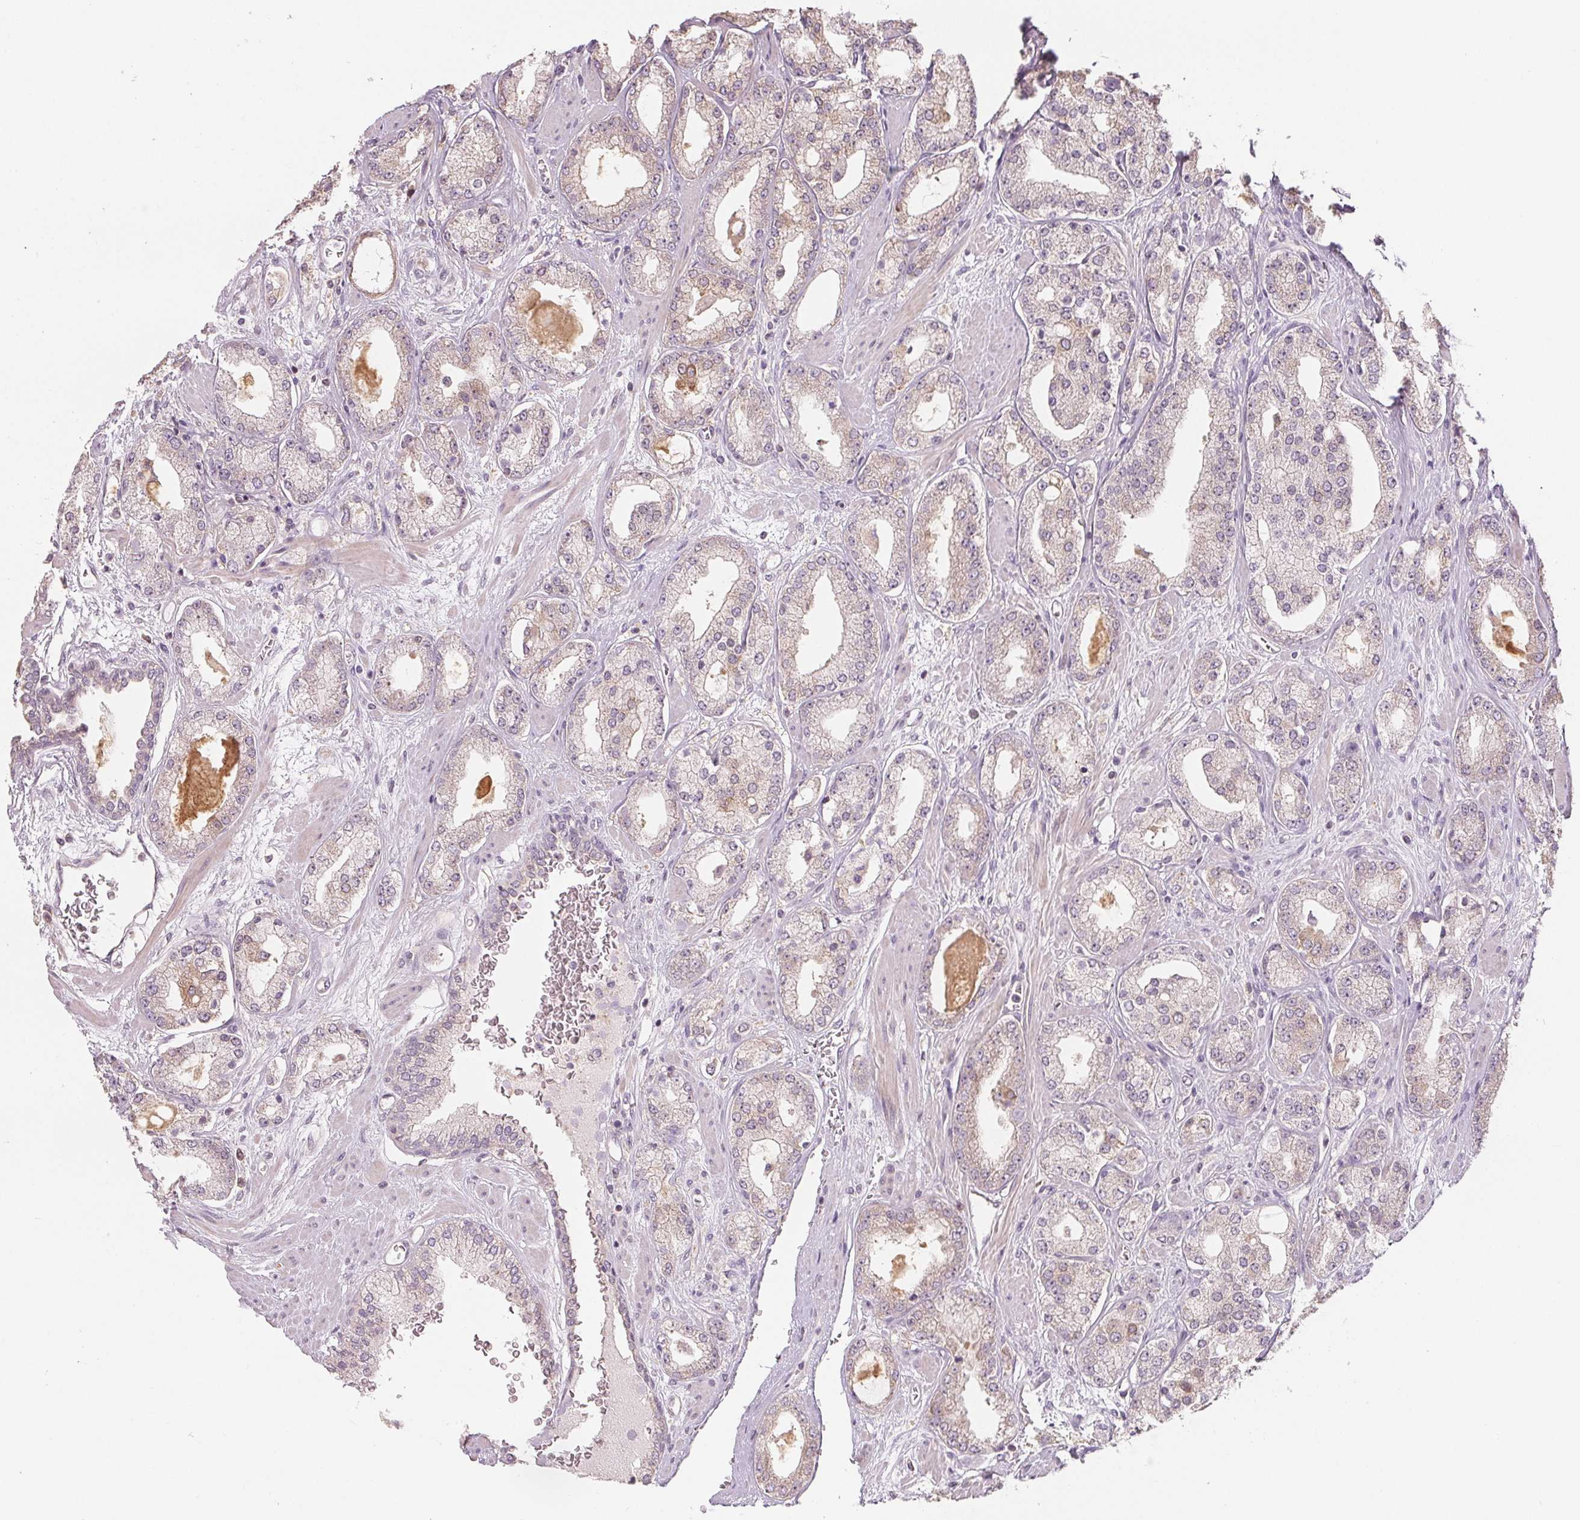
{"staining": {"intensity": "negative", "quantity": "none", "location": "none"}, "tissue": "prostate cancer", "cell_type": "Tumor cells", "image_type": "cancer", "snomed": [{"axis": "morphology", "description": "Adenocarcinoma, High grade"}, {"axis": "topography", "description": "Prostate"}], "caption": "DAB immunohistochemical staining of prostate high-grade adenocarcinoma demonstrates no significant staining in tumor cells.", "gene": "VTCN1", "patient": {"sex": "male", "age": 64}}